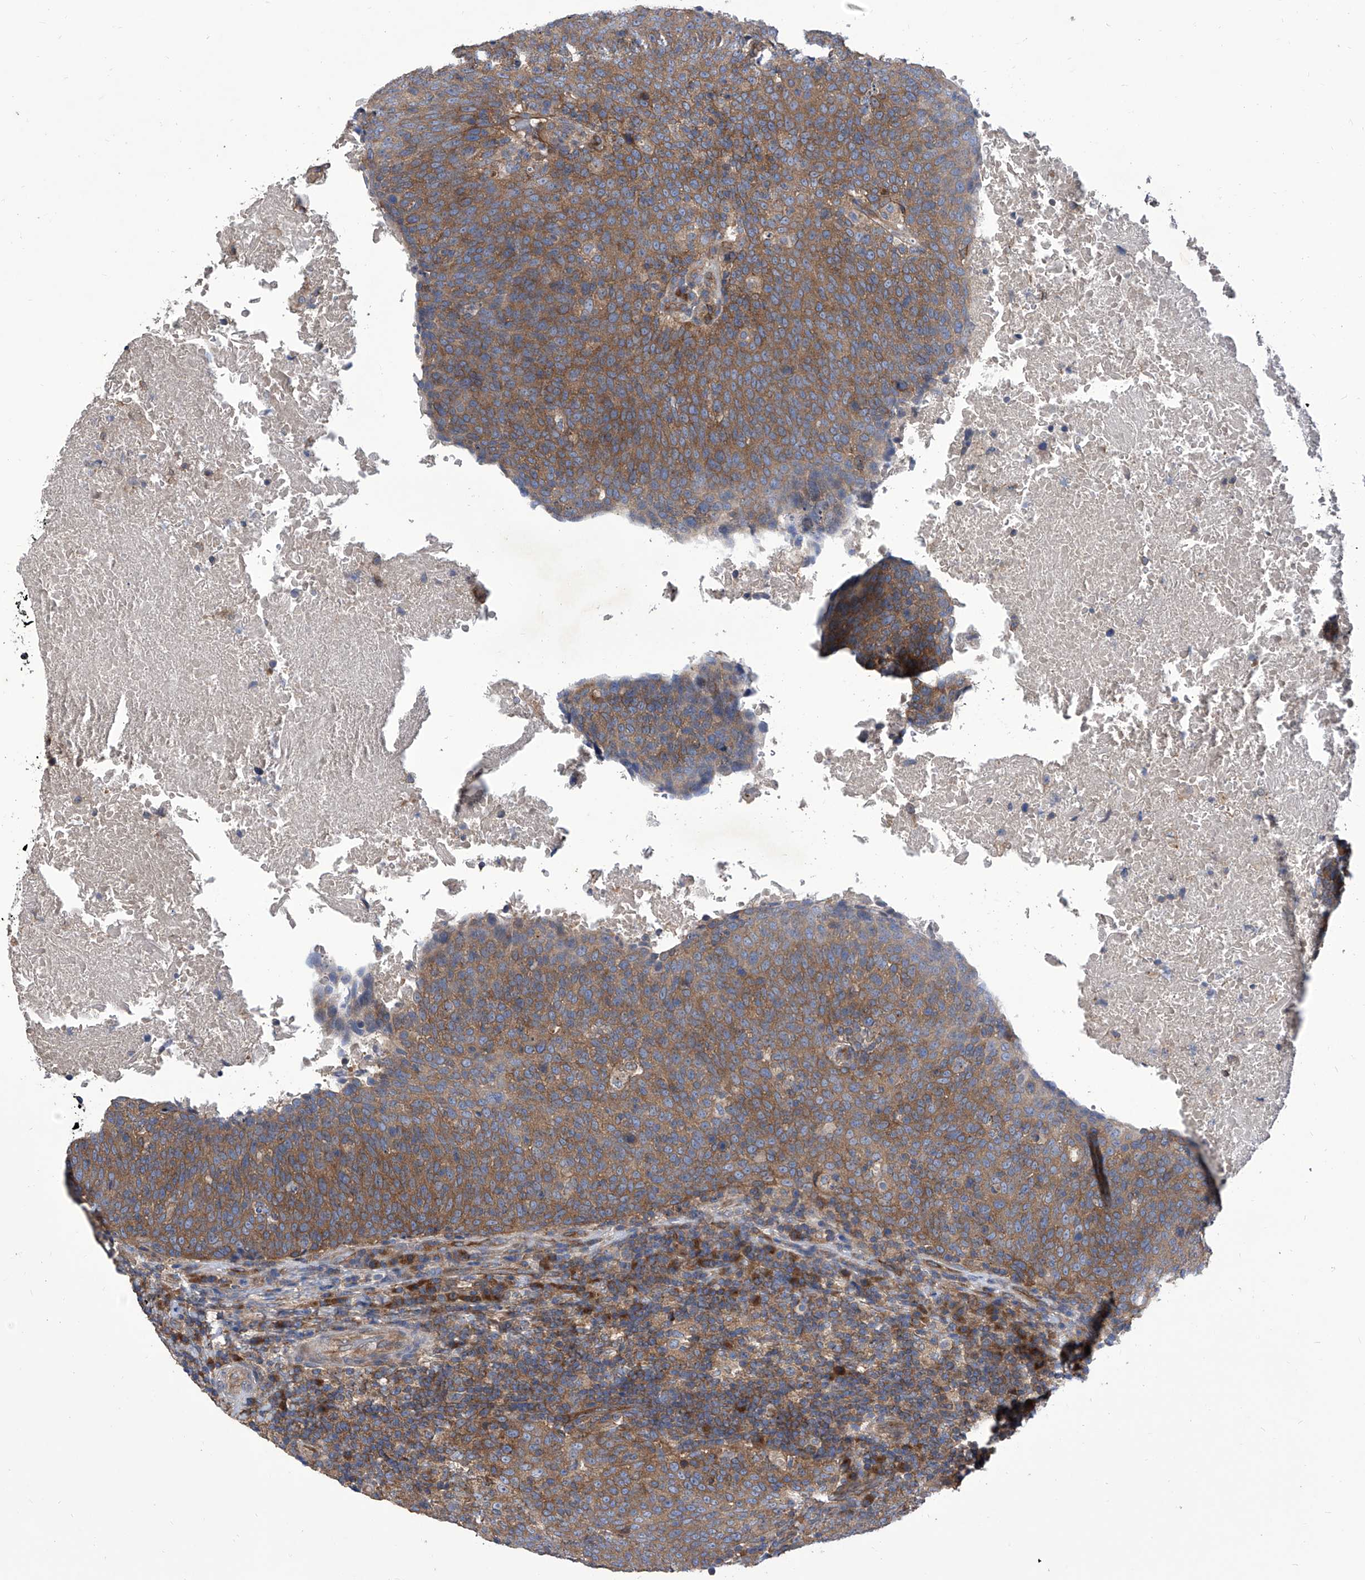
{"staining": {"intensity": "moderate", "quantity": ">75%", "location": "cytoplasmic/membranous"}, "tissue": "head and neck cancer", "cell_type": "Tumor cells", "image_type": "cancer", "snomed": [{"axis": "morphology", "description": "Squamous cell carcinoma, NOS"}, {"axis": "morphology", "description": "Squamous cell carcinoma, metastatic, NOS"}, {"axis": "topography", "description": "Lymph node"}, {"axis": "topography", "description": "Head-Neck"}], "caption": "Immunohistochemical staining of head and neck cancer exhibits medium levels of moderate cytoplasmic/membranous protein staining in approximately >75% of tumor cells.", "gene": "TJAP1", "patient": {"sex": "male", "age": 62}}